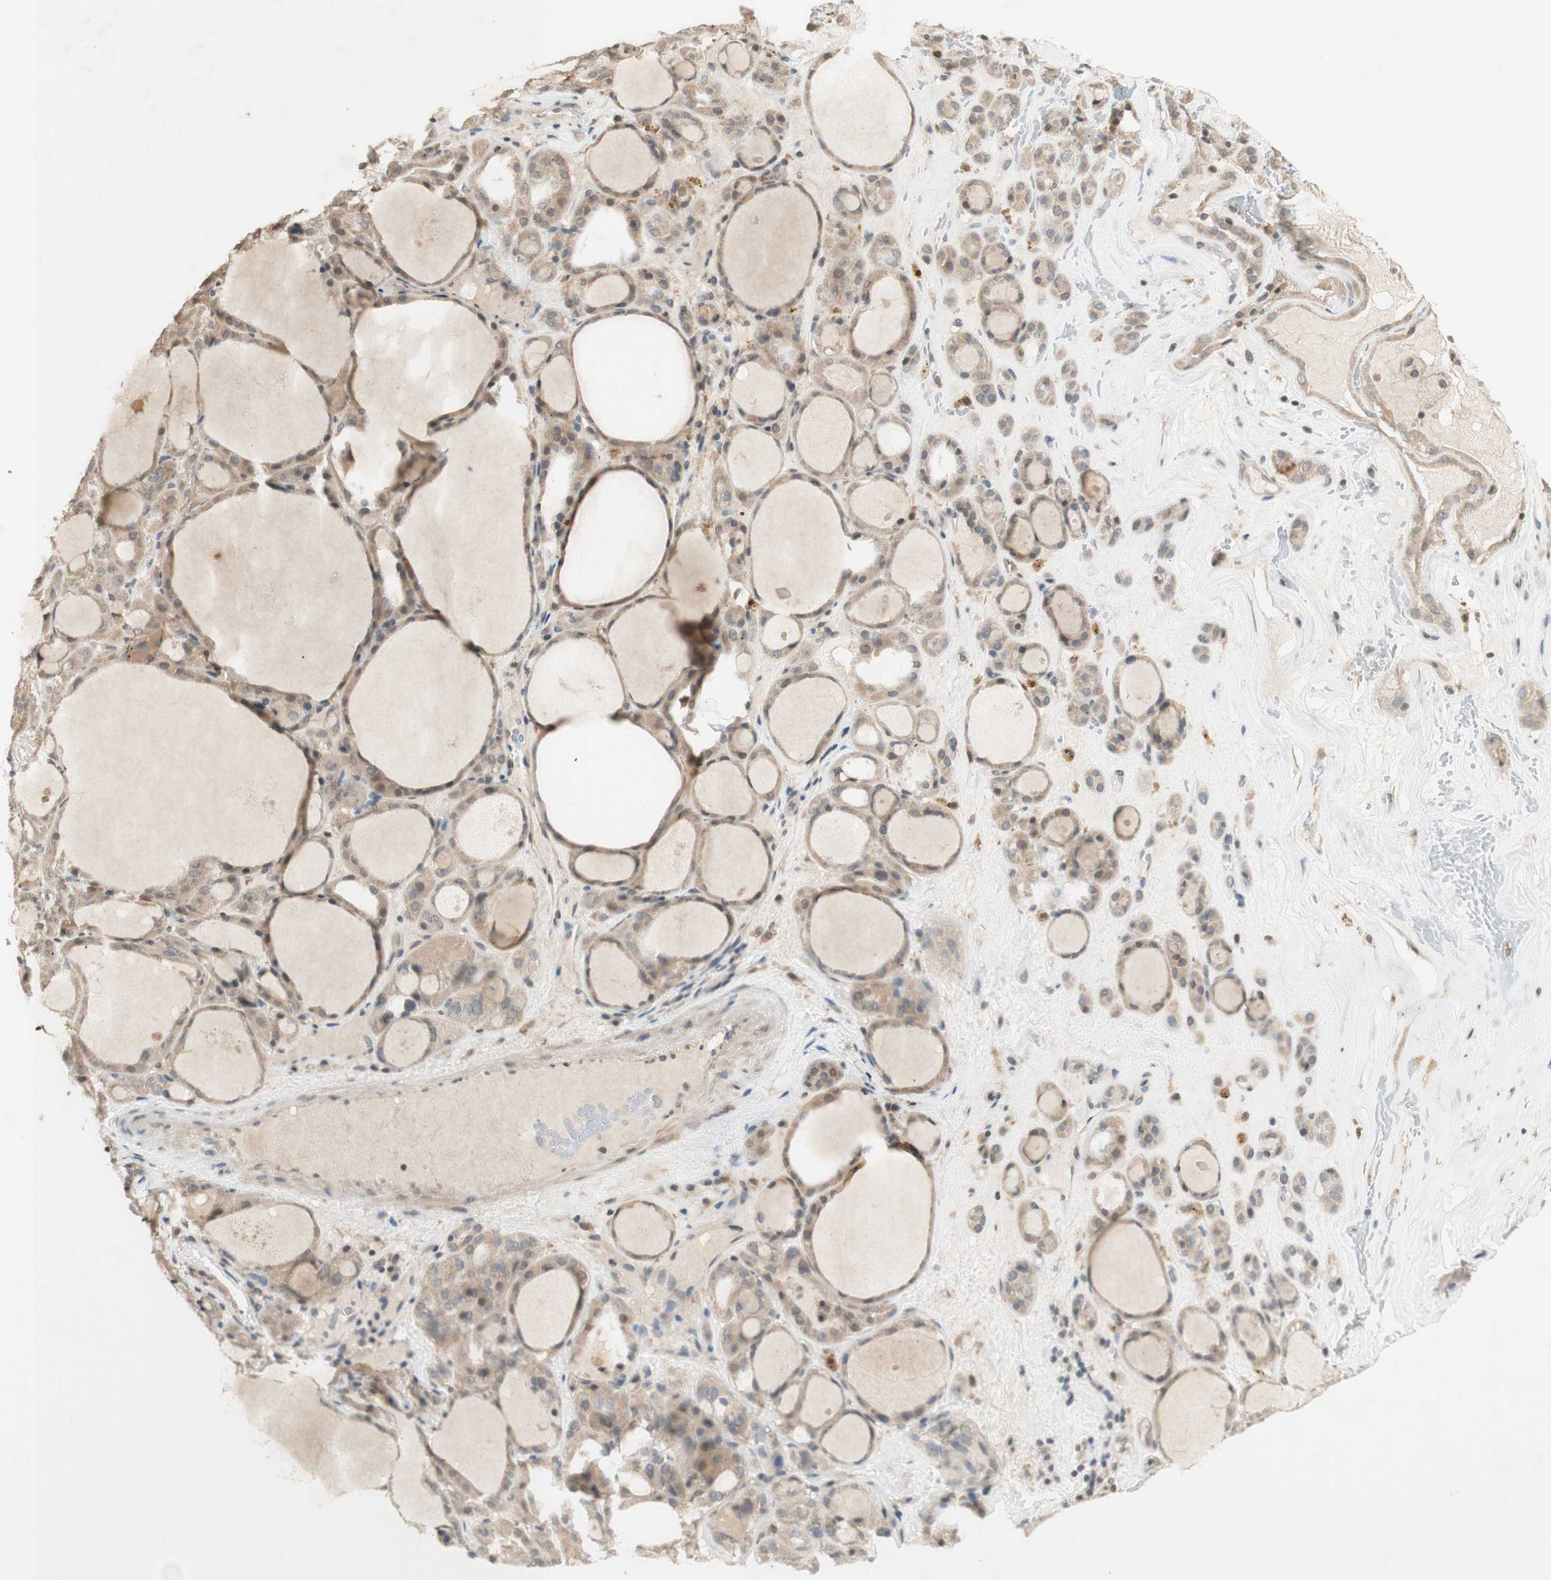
{"staining": {"intensity": "weak", "quantity": ">75%", "location": "cytoplasmic/membranous"}, "tissue": "thyroid gland", "cell_type": "Glandular cells", "image_type": "normal", "snomed": [{"axis": "morphology", "description": "Normal tissue, NOS"}, {"axis": "morphology", "description": "Carcinoma, NOS"}, {"axis": "topography", "description": "Thyroid gland"}], "caption": "Immunohistochemical staining of unremarkable thyroid gland demonstrates low levels of weak cytoplasmic/membranous staining in approximately >75% of glandular cells.", "gene": "GLI1", "patient": {"sex": "female", "age": 86}}